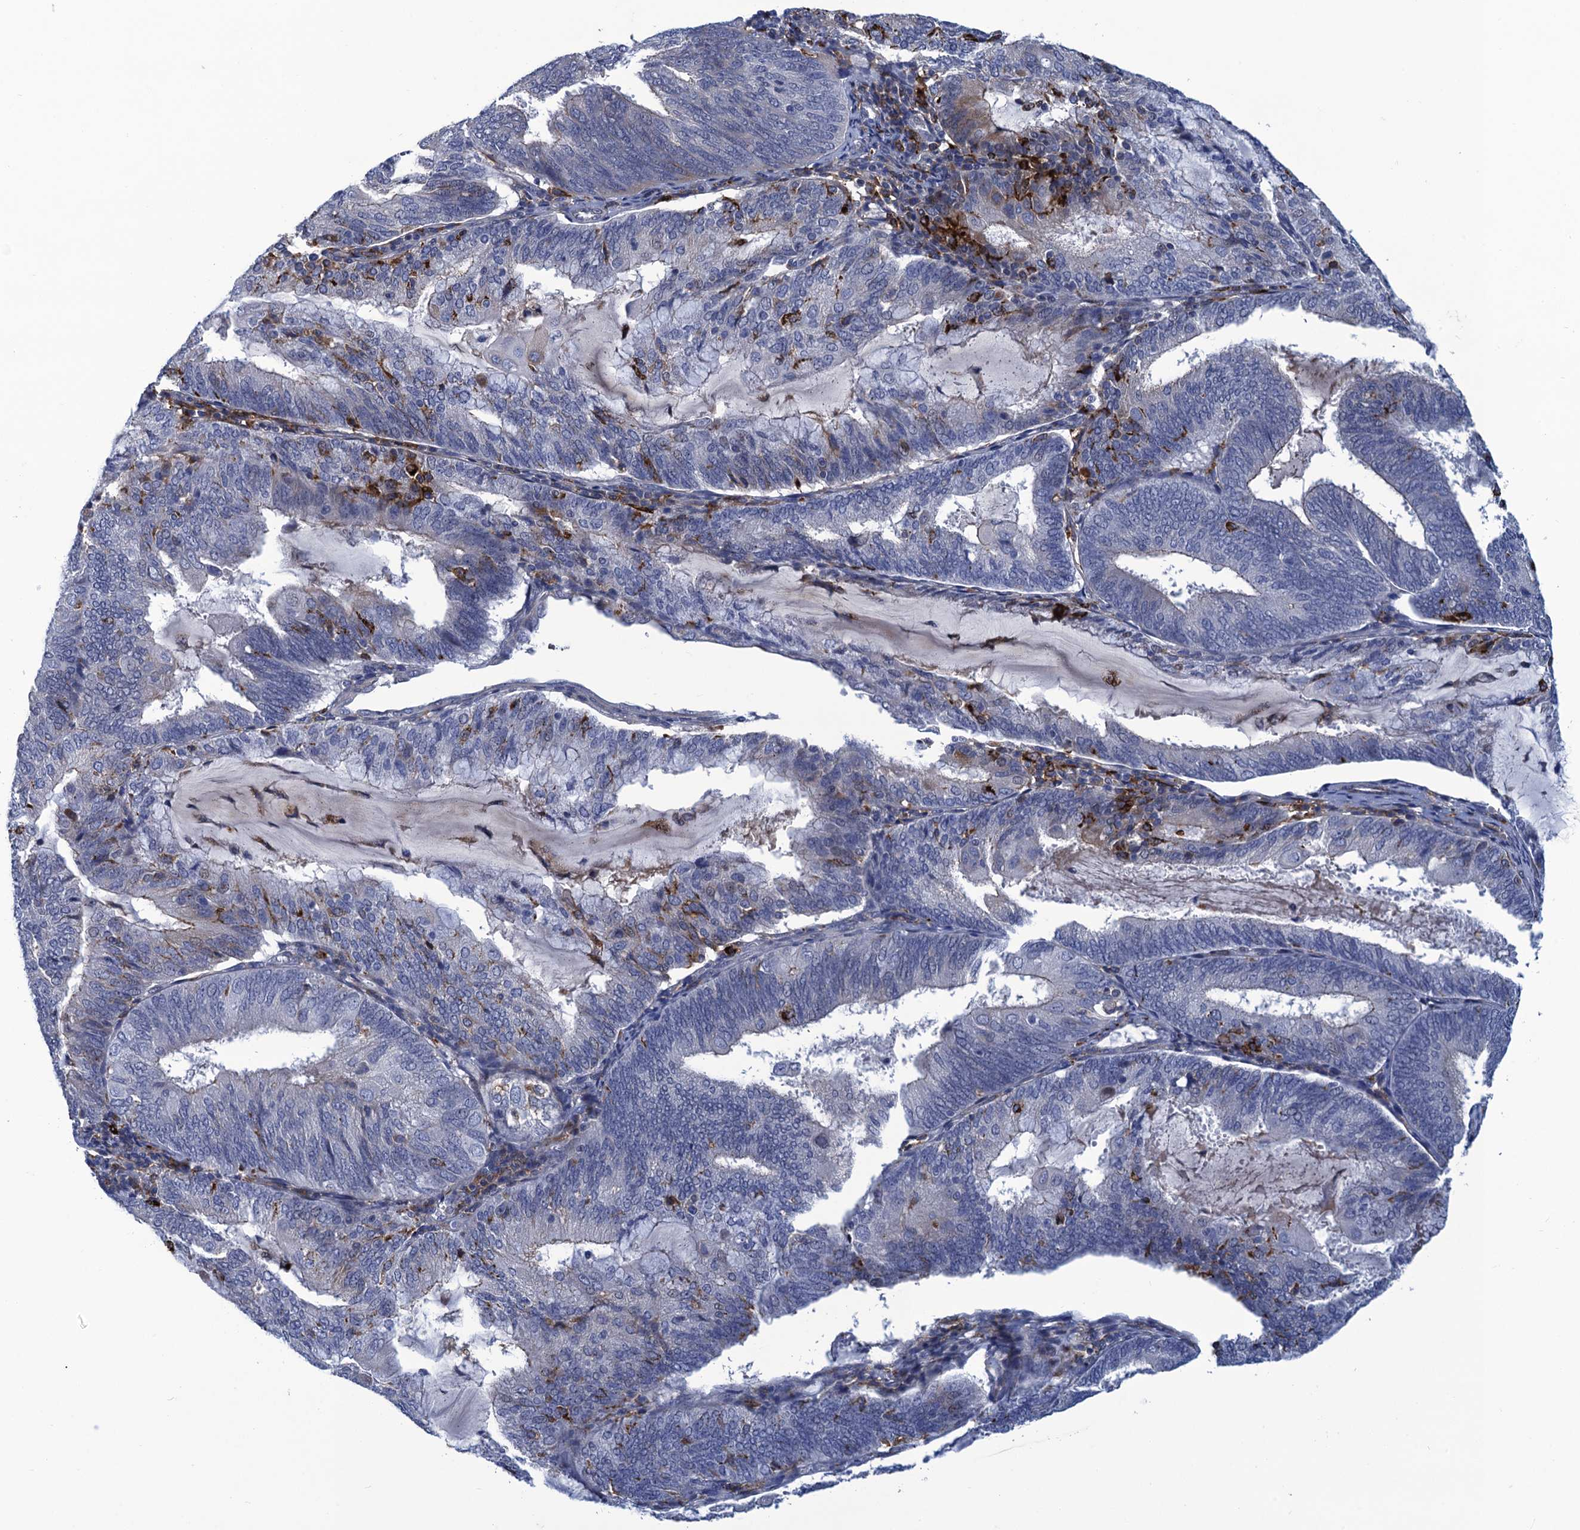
{"staining": {"intensity": "negative", "quantity": "none", "location": "none"}, "tissue": "endometrial cancer", "cell_type": "Tumor cells", "image_type": "cancer", "snomed": [{"axis": "morphology", "description": "Adenocarcinoma, NOS"}, {"axis": "topography", "description": "Endometrium"}], "caption": "High magnification brightfield microscopy of adenocarcinoma (endometrial) stained with DAB (3,3'-diaminobenzidine) (brown) and counterstained with hematoxylin (blue): tumor cells show no significant positivity.", "gene": "DNHD1", "patient": {"sex": "female", "age": 81}}